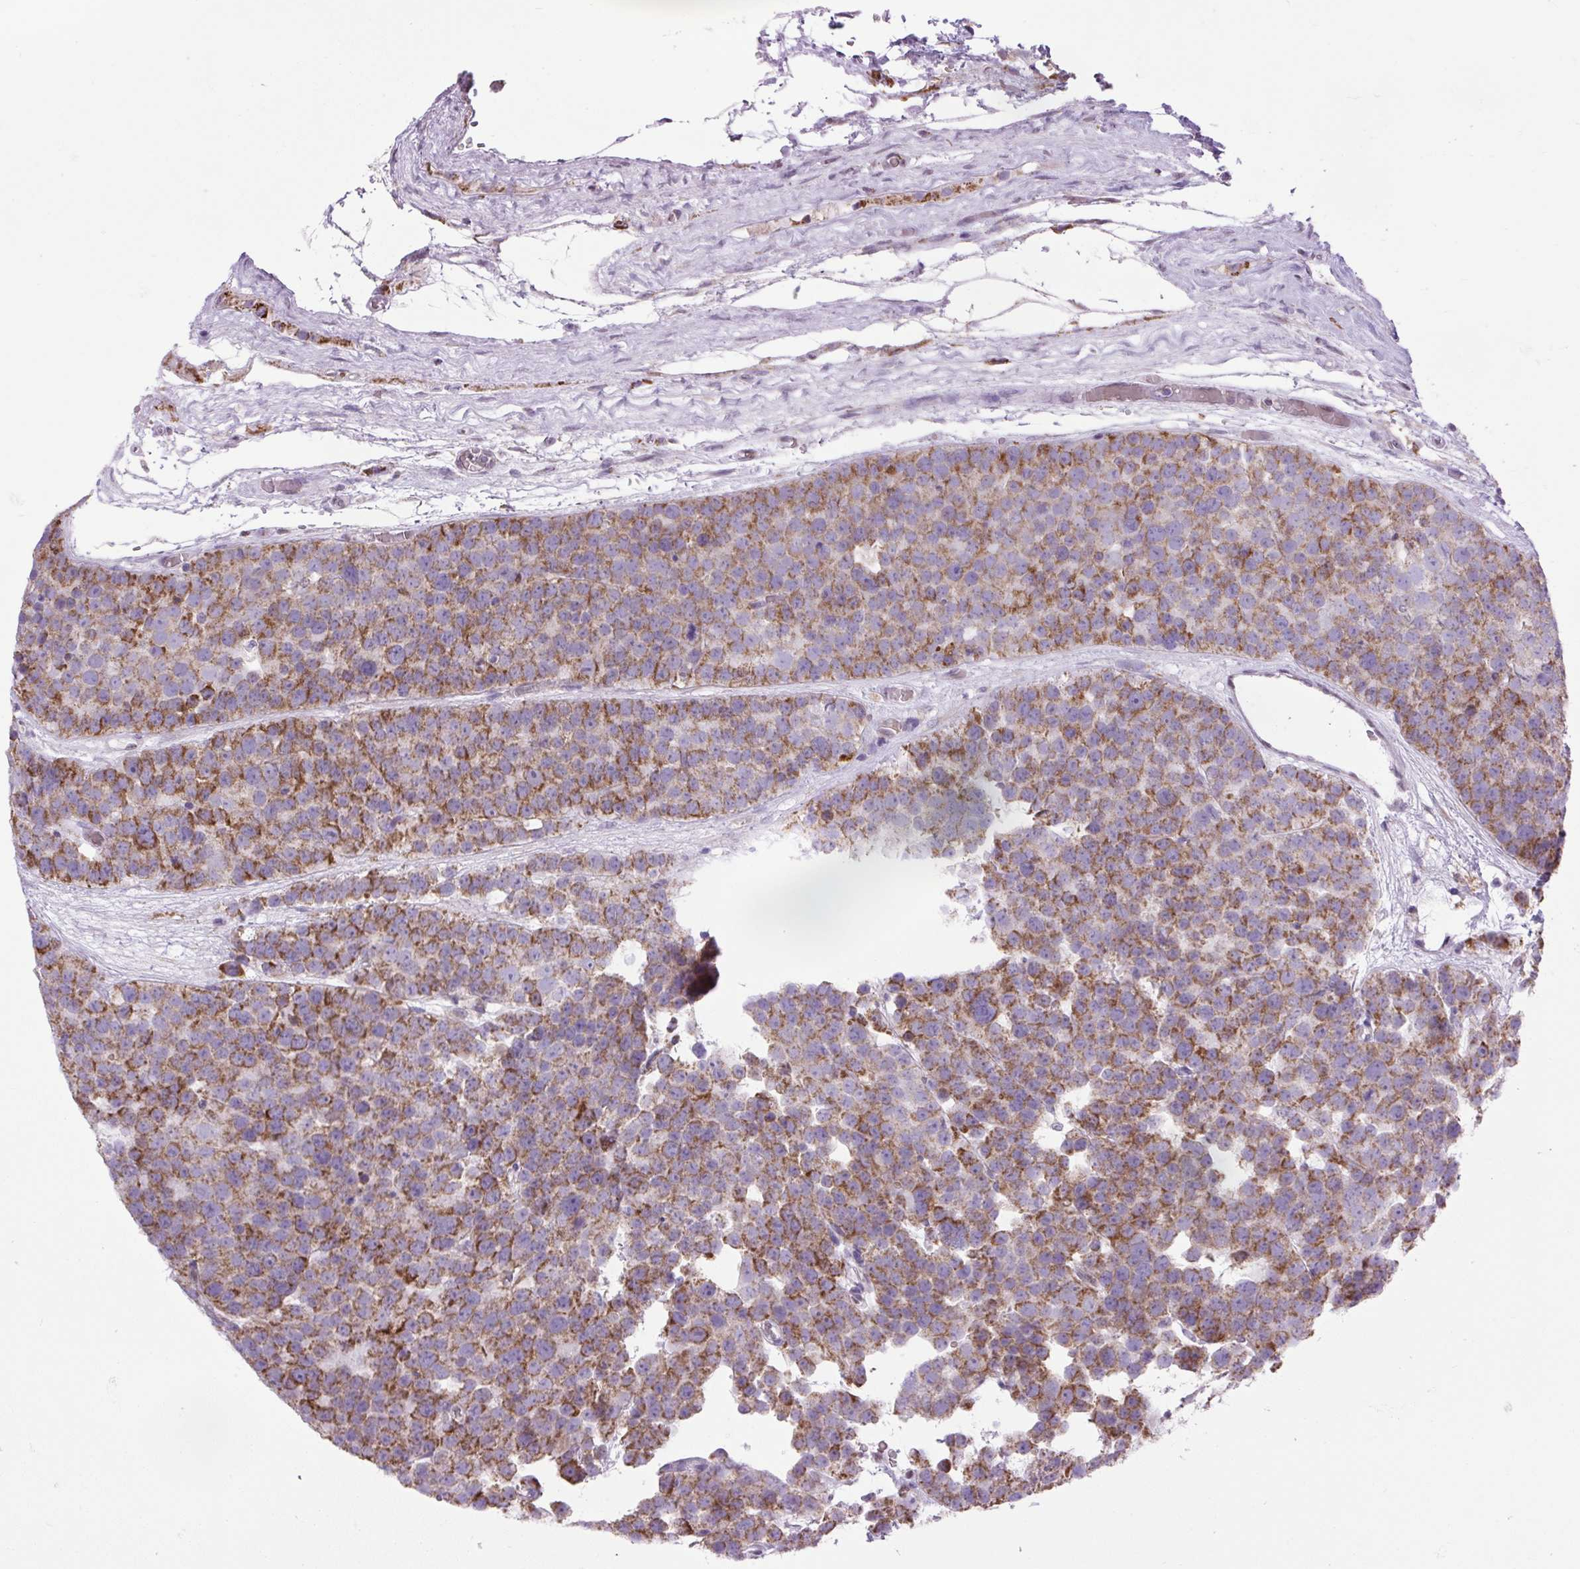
{"staining": {"intensity": "moderate", "quantity": ">75%", "location": "cytoplasmic/membranous"}, "tissue": "testis cancer", "cell_type": "Tumor cells", "image_type": "cancer", "snomed": [{"axis": "morphology", "description": "Seminoma, NOS"}, {"axis": "topography", "description": "Testis"}], "caption": "Immunohistochemical staining of human testis cancer demonstrates medium levels of moderate cytoplasmic/membranous protein positivity in about >75% of tumor cells.", "gene": "SCO2", "patient": {"sex": "male", "age": 71}}